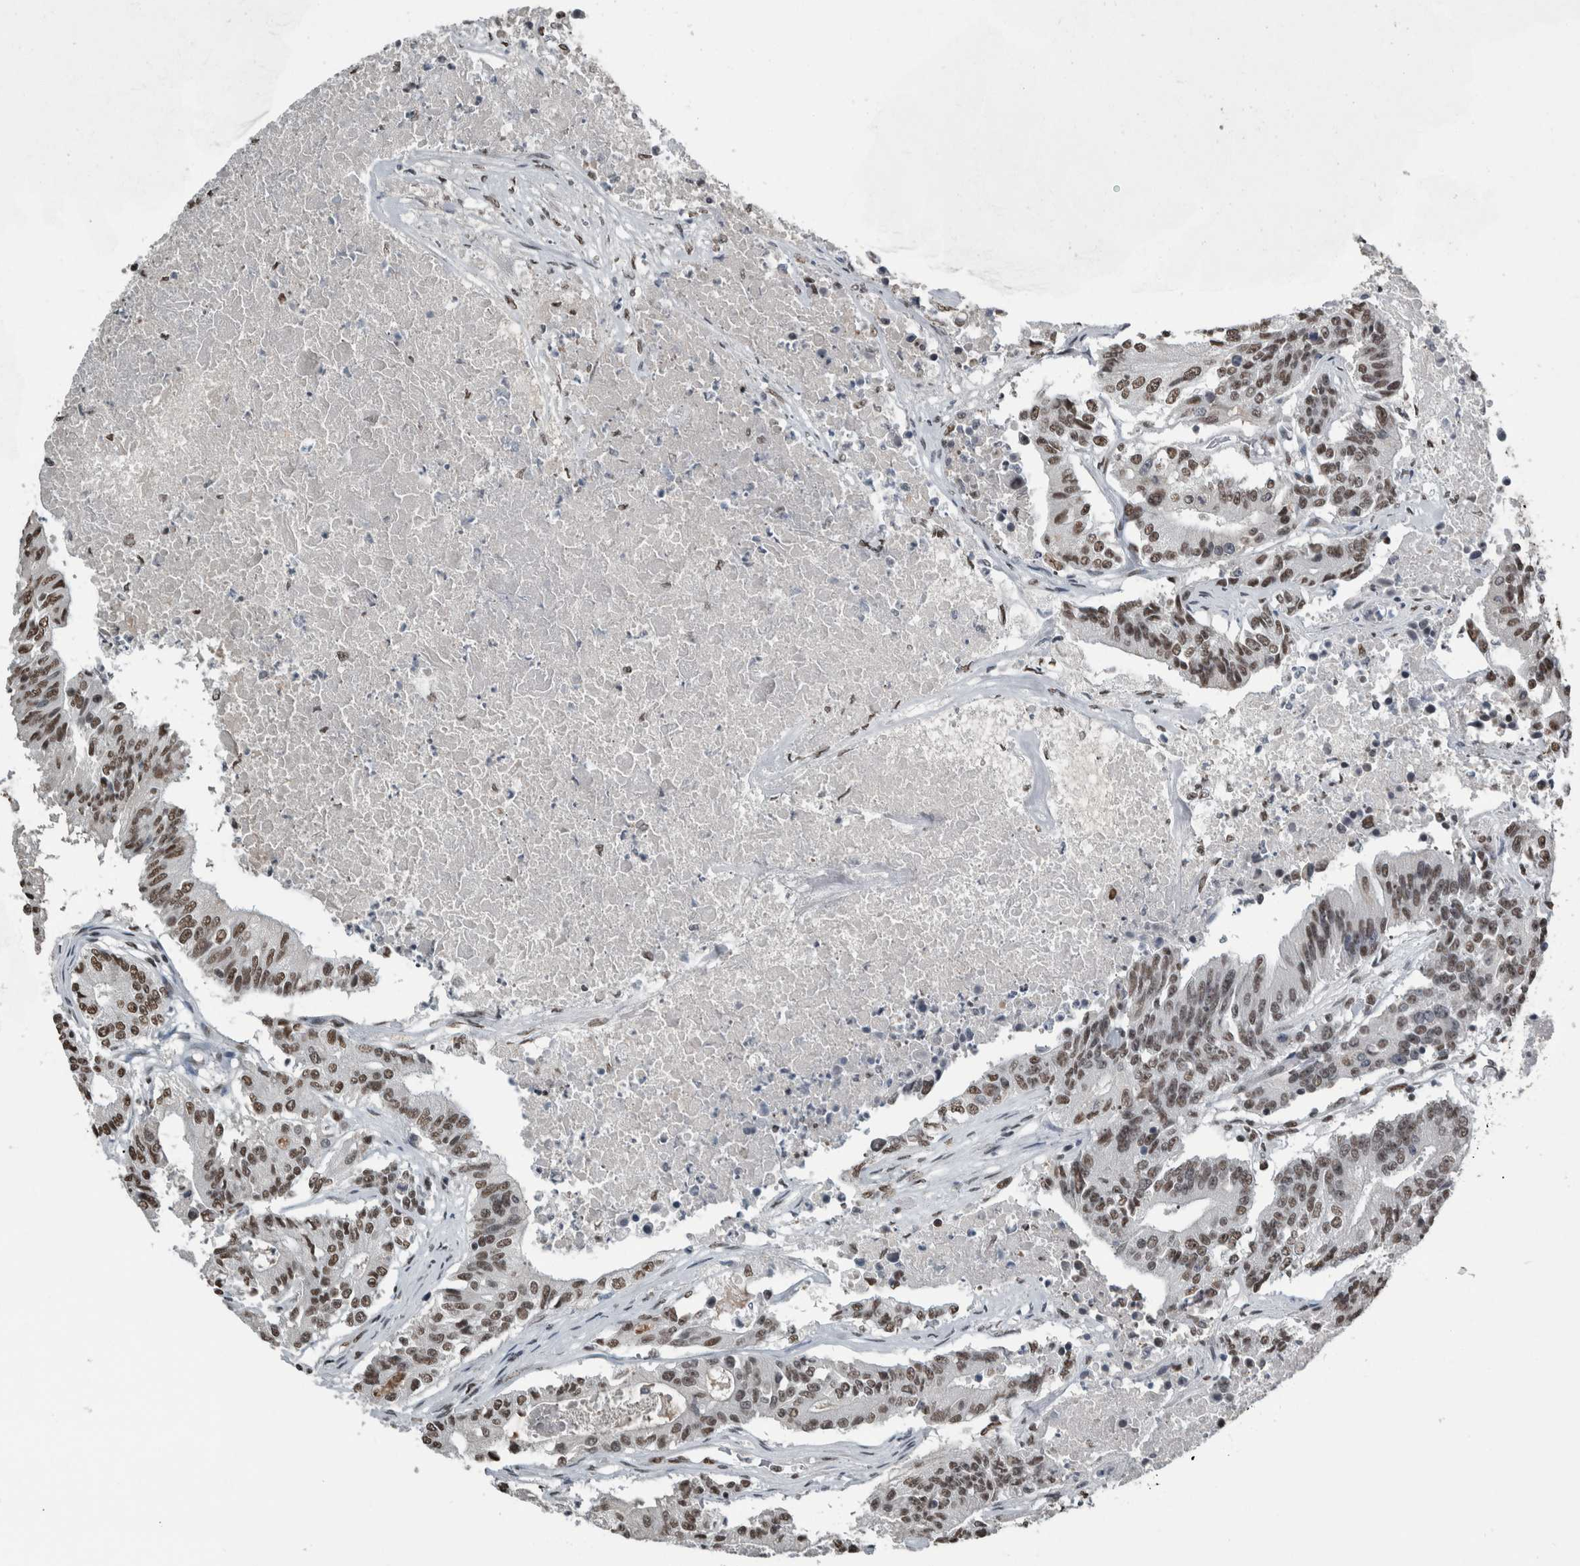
{"staining": {"intensity": "moderate", "quantity": ">75%", "location": "nuclear"}, "tissue": "colorectal cancer", "cell_type": "Tumor cells", "image_type": "cancer", "snomed": [{"axis": "morphology", "description": "Adenocarcinoma, NOS"}, {"axis": "topography", "description": "Colon"}], "caption": "An image of colorectal cancer stained for a protein demonstrates moderate nuclear brown staining in tumor cells.", "gene": "TGS1", "patient": {"sex": "female", "age": 77}}